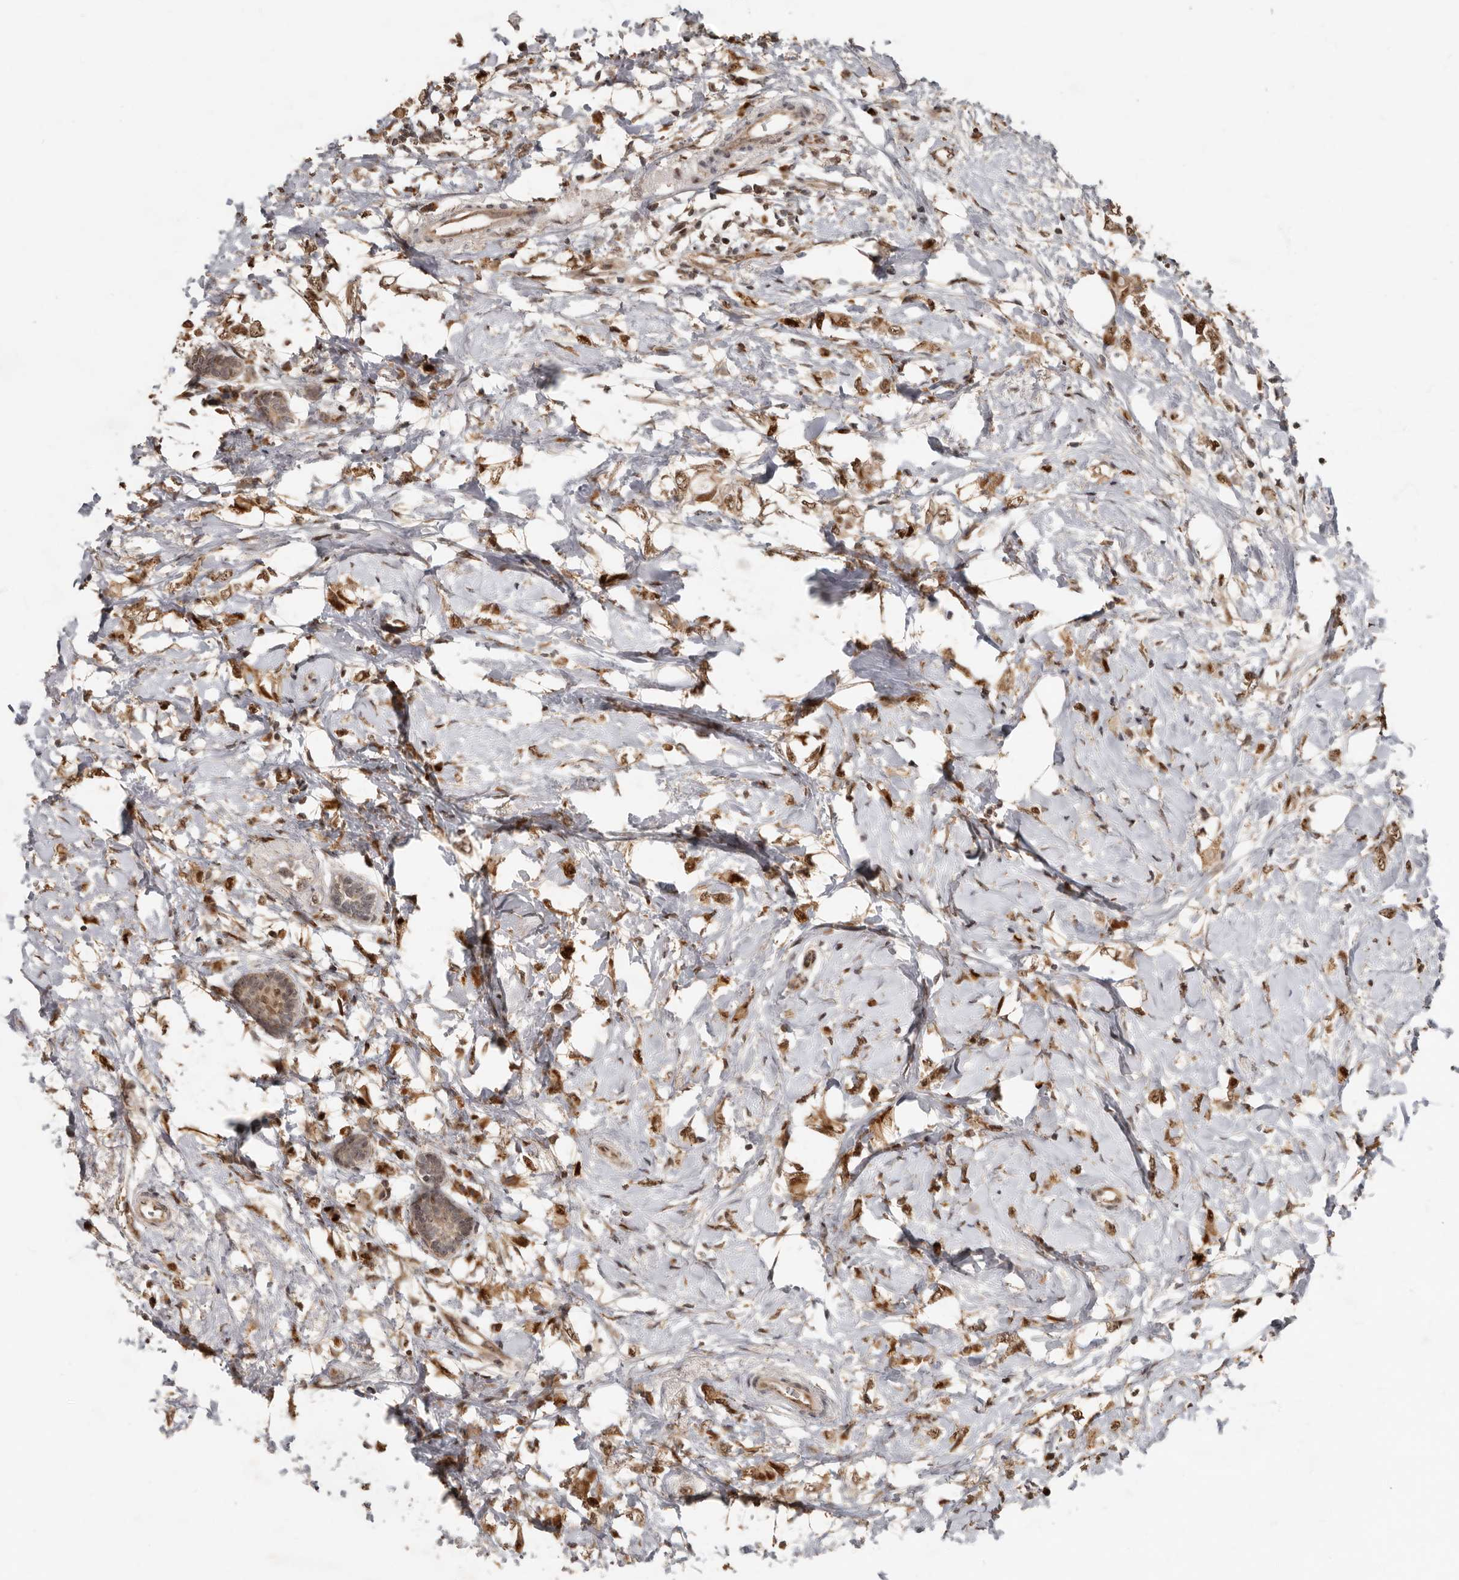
{"staining": {"intensity": "moderate", "quantity": ">75%", "location": "cytoplasmic/membranous,nuclear"}, "tissue": "breast cancer", "cell_type": "Tumor cells", "image_type": "cancer", "snomed": [{"axis": "morphology", "description": "Normal tissue, NOS"}, {"axis": "morphology", "description": "Lobular carcinoma"}, {"axis": "topography", "description": "Breast"}], "caption": "High-magnification brightfield microscopy of breast lobular carcinoma stained with DAB (3,3'-diaminobenzidine) (brown) and counterstained with hematoxylin (blue). tumor cells exhibit moderate cytoplasmic/membranous and nuclear expression is seen in approximately>75% of cells.", "gene": "LRGUK", "patient": {"sex": "female", "age": 47}}